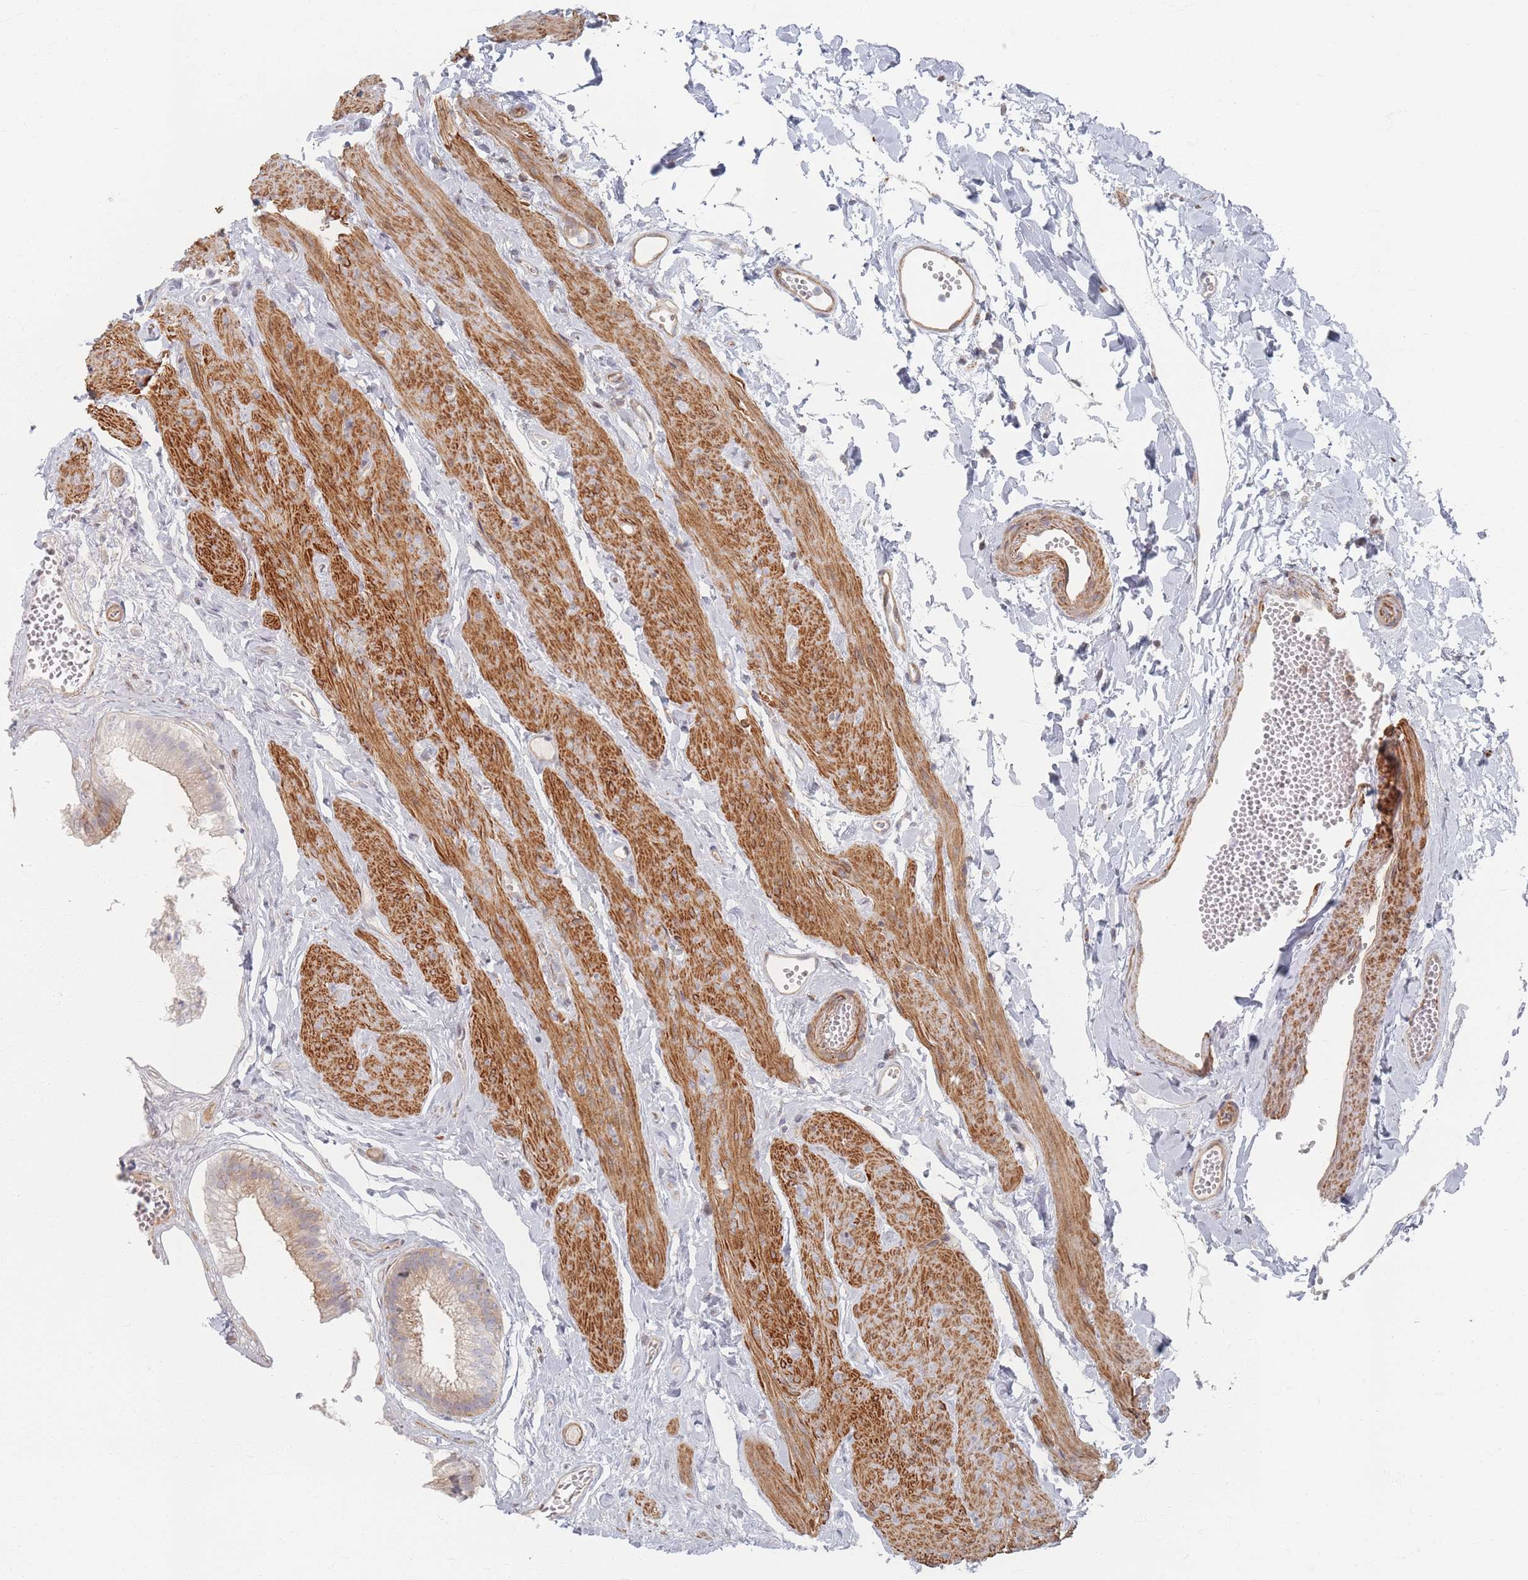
{"staining": {"intensity": "moderate", "quantity": ">75%", "location": "cytoplasmic/membranous"}, "tissue": "gallbladder", "cell_type": "Glandular cells", "image_type": "normal", "snomed": [{"axis": "morphology", "description": "Normal tissue, NOS"}, {"axis": "topography", "description": "Gallbladder"}], "caption": "Immunohistochemistry (IHC) histopathology image of benign human gallbladder stained for a protein (brown), which exhibits medium levels of moderate cytoplasmic/membranous expression in about >75% of glandular cells.", "gene": "ZKSCAN7", "patient": {"sex": "female", "age": 54}}